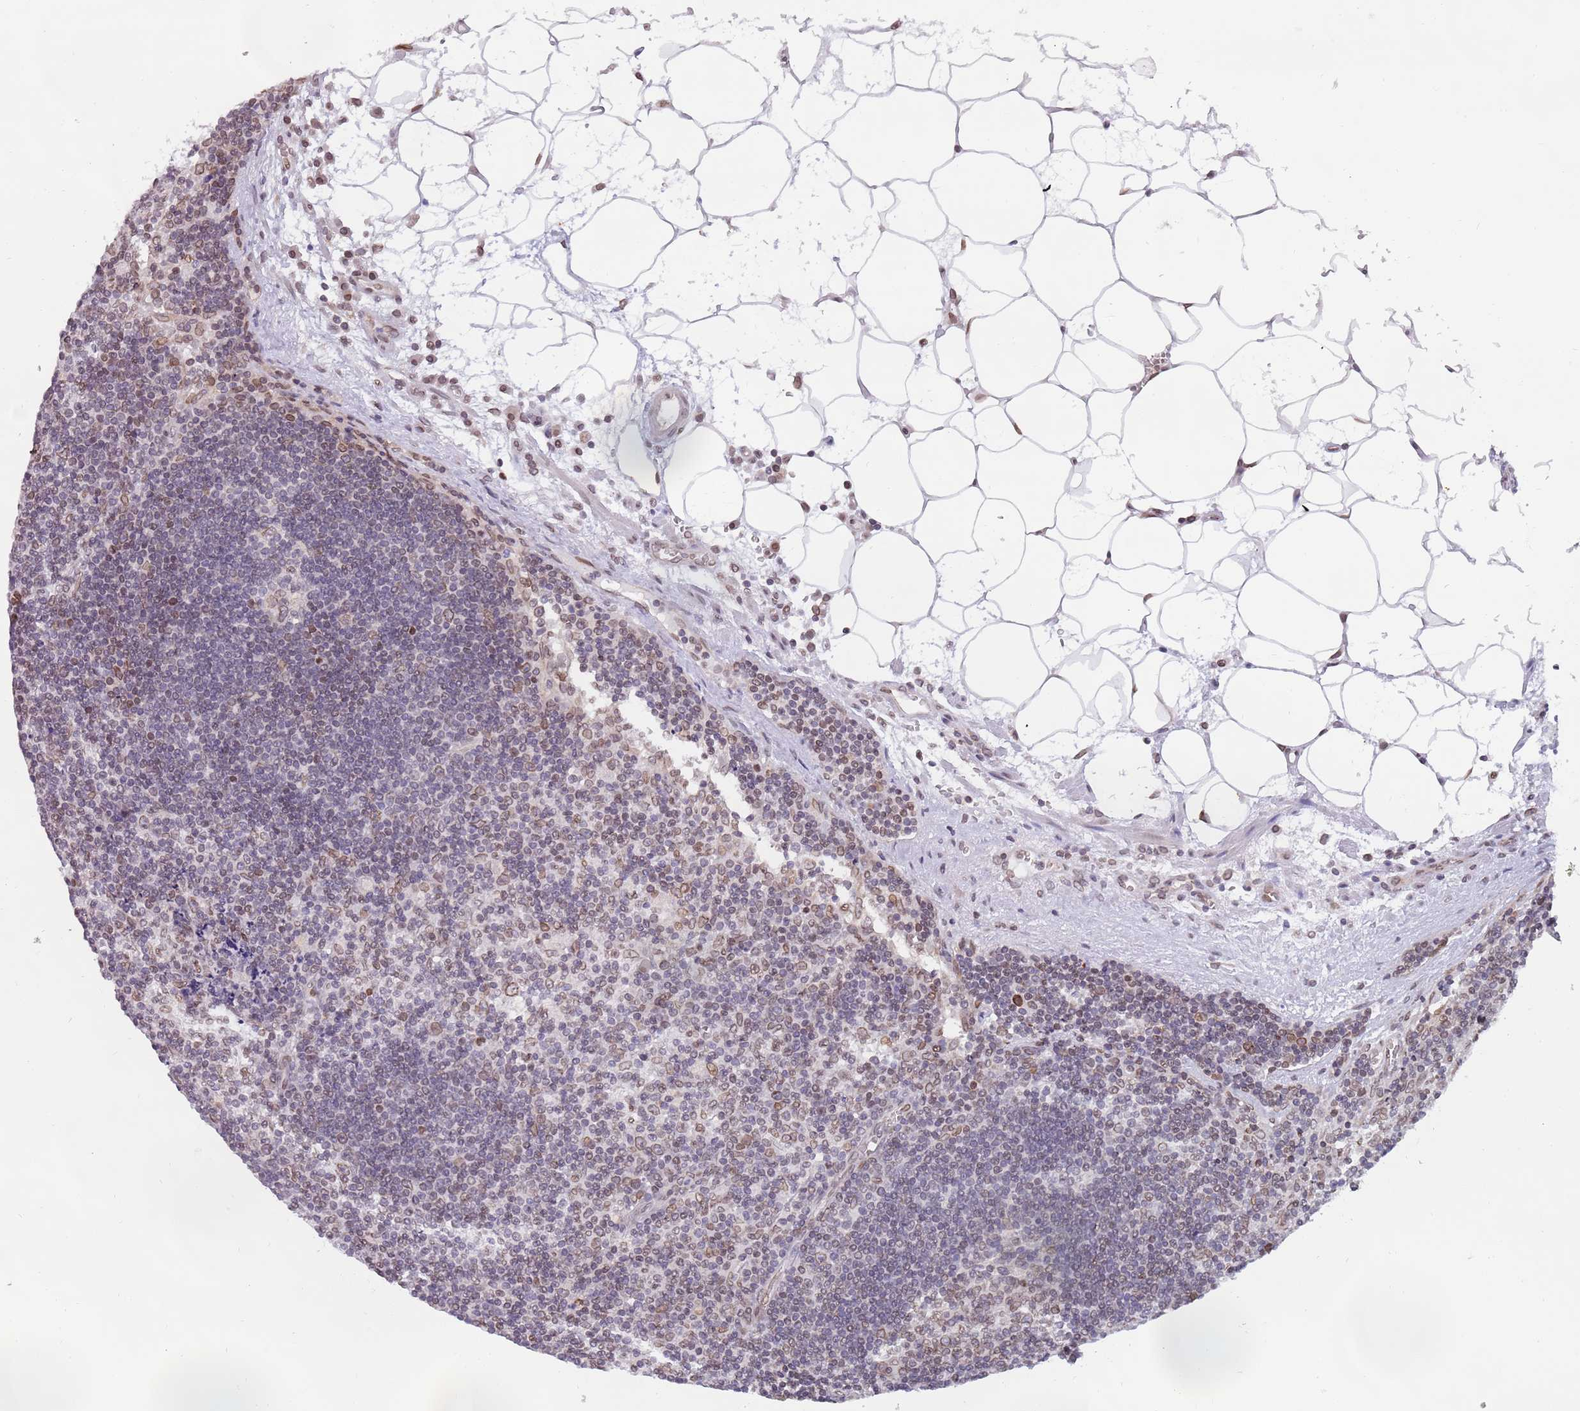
{"staining": {"intensity": "moderate", "quantity": ">75%", "location": "cytoplasmic/membranous,nuclear"}, "tissue": "lymph node", "cell_type": "Germinal center cells", "image_type": "normal", "snomed": [{"axis": "morphology", "description": "Normal tissue, NOS"}, {"axis": "topography", "description": "Lymph node"}], "caption": "Germinal center cells show moderate cytoplasmic/membranous,nuclear expression in about >75% of cells in benign lymph node.", "gene": "KLHDC2", "patient": {"sex": "male", "age": 58}}